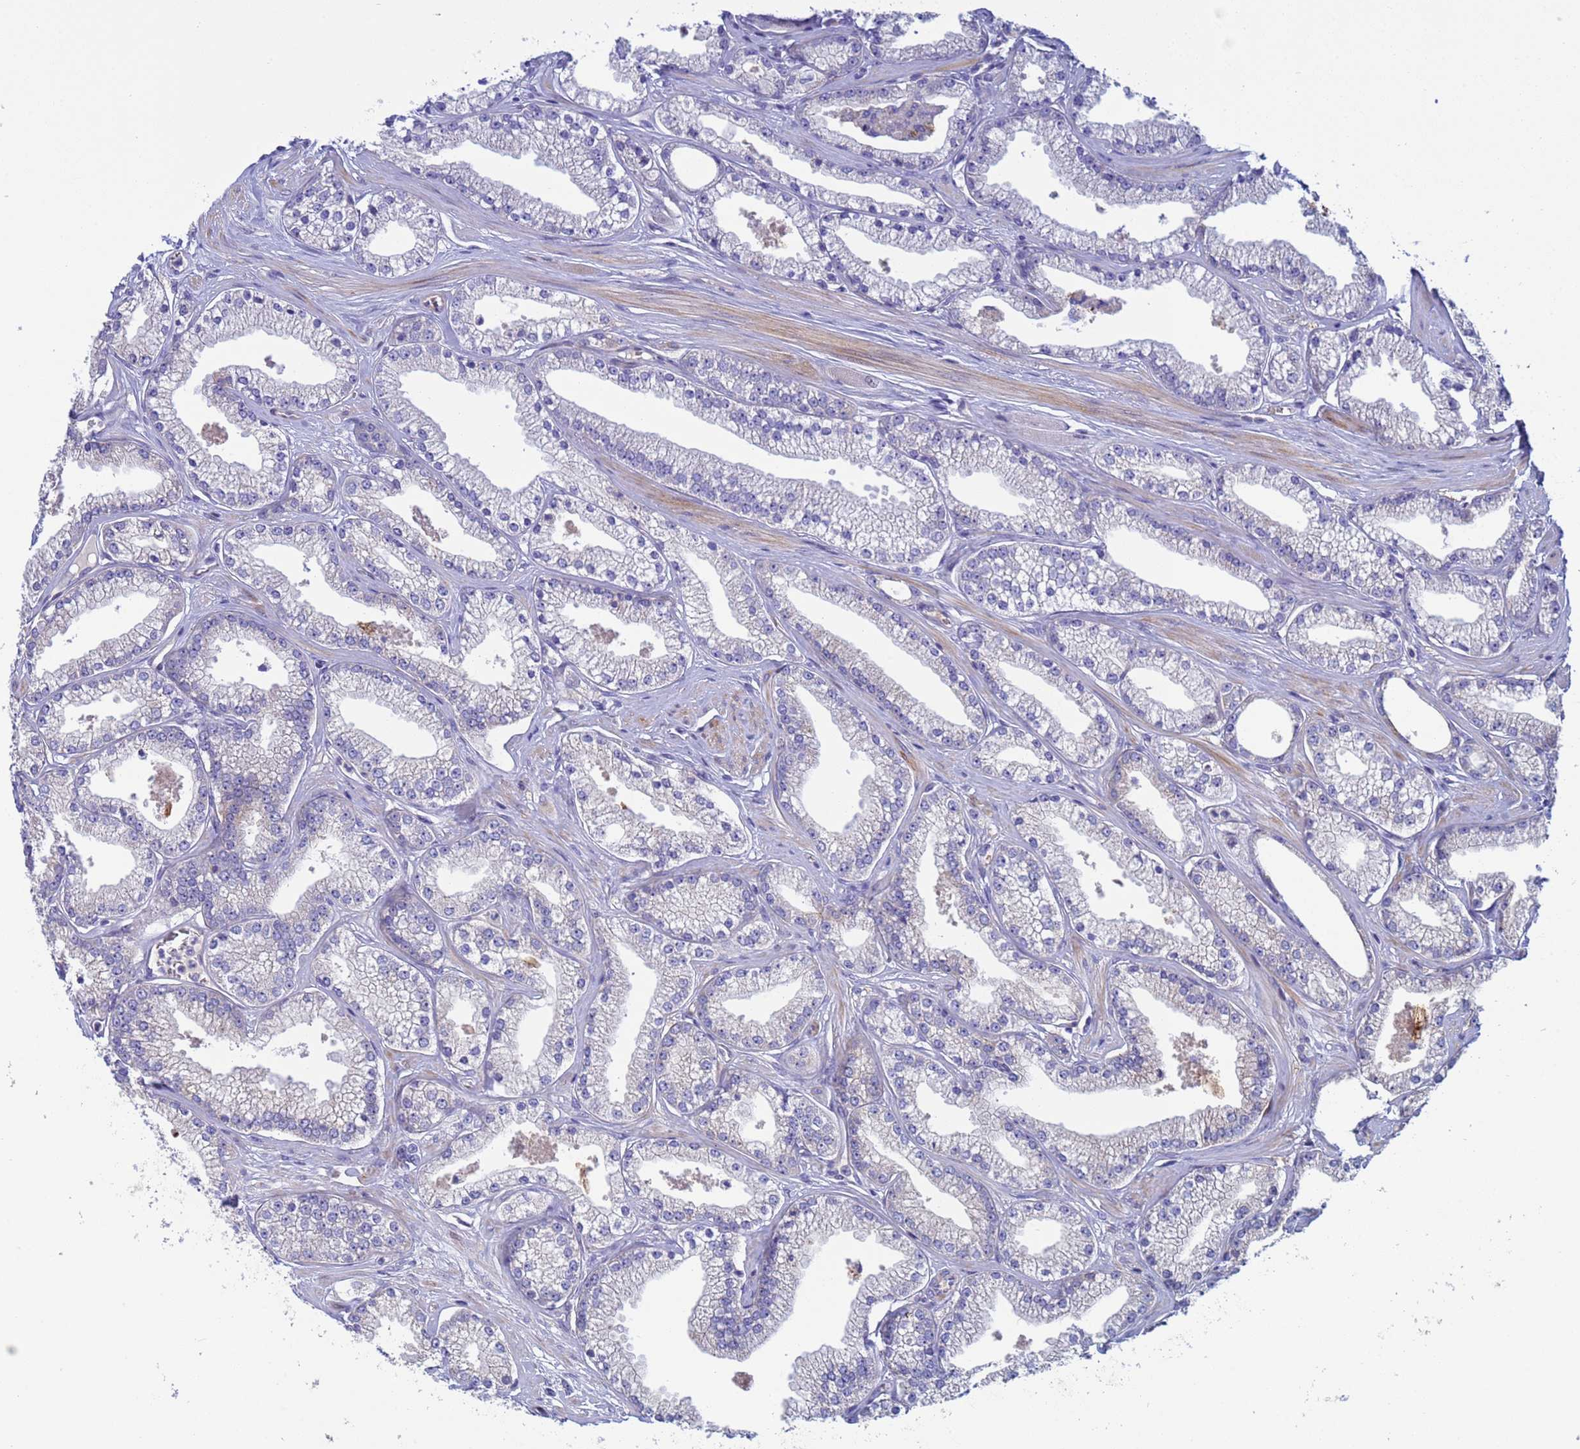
{"staining": {"intensity": "negative", "quantity": "none", "location": "none"}, "tissue": "prostate cancer", "cell_type": "Tumor cells", "image_type": "cancer", "snomed": [{"axis": "morphology", "description": "Adenocarcinoma, High grade"}, {"axis": "topography", "description": "Prostate"}], "caption": "Prostate adenocarcinoma (high-grade) stained for a protein using IHC reveals no staining tumor cells.", "gene": "PPP6R1", "patient": {"sex": "male", "age": 67}}